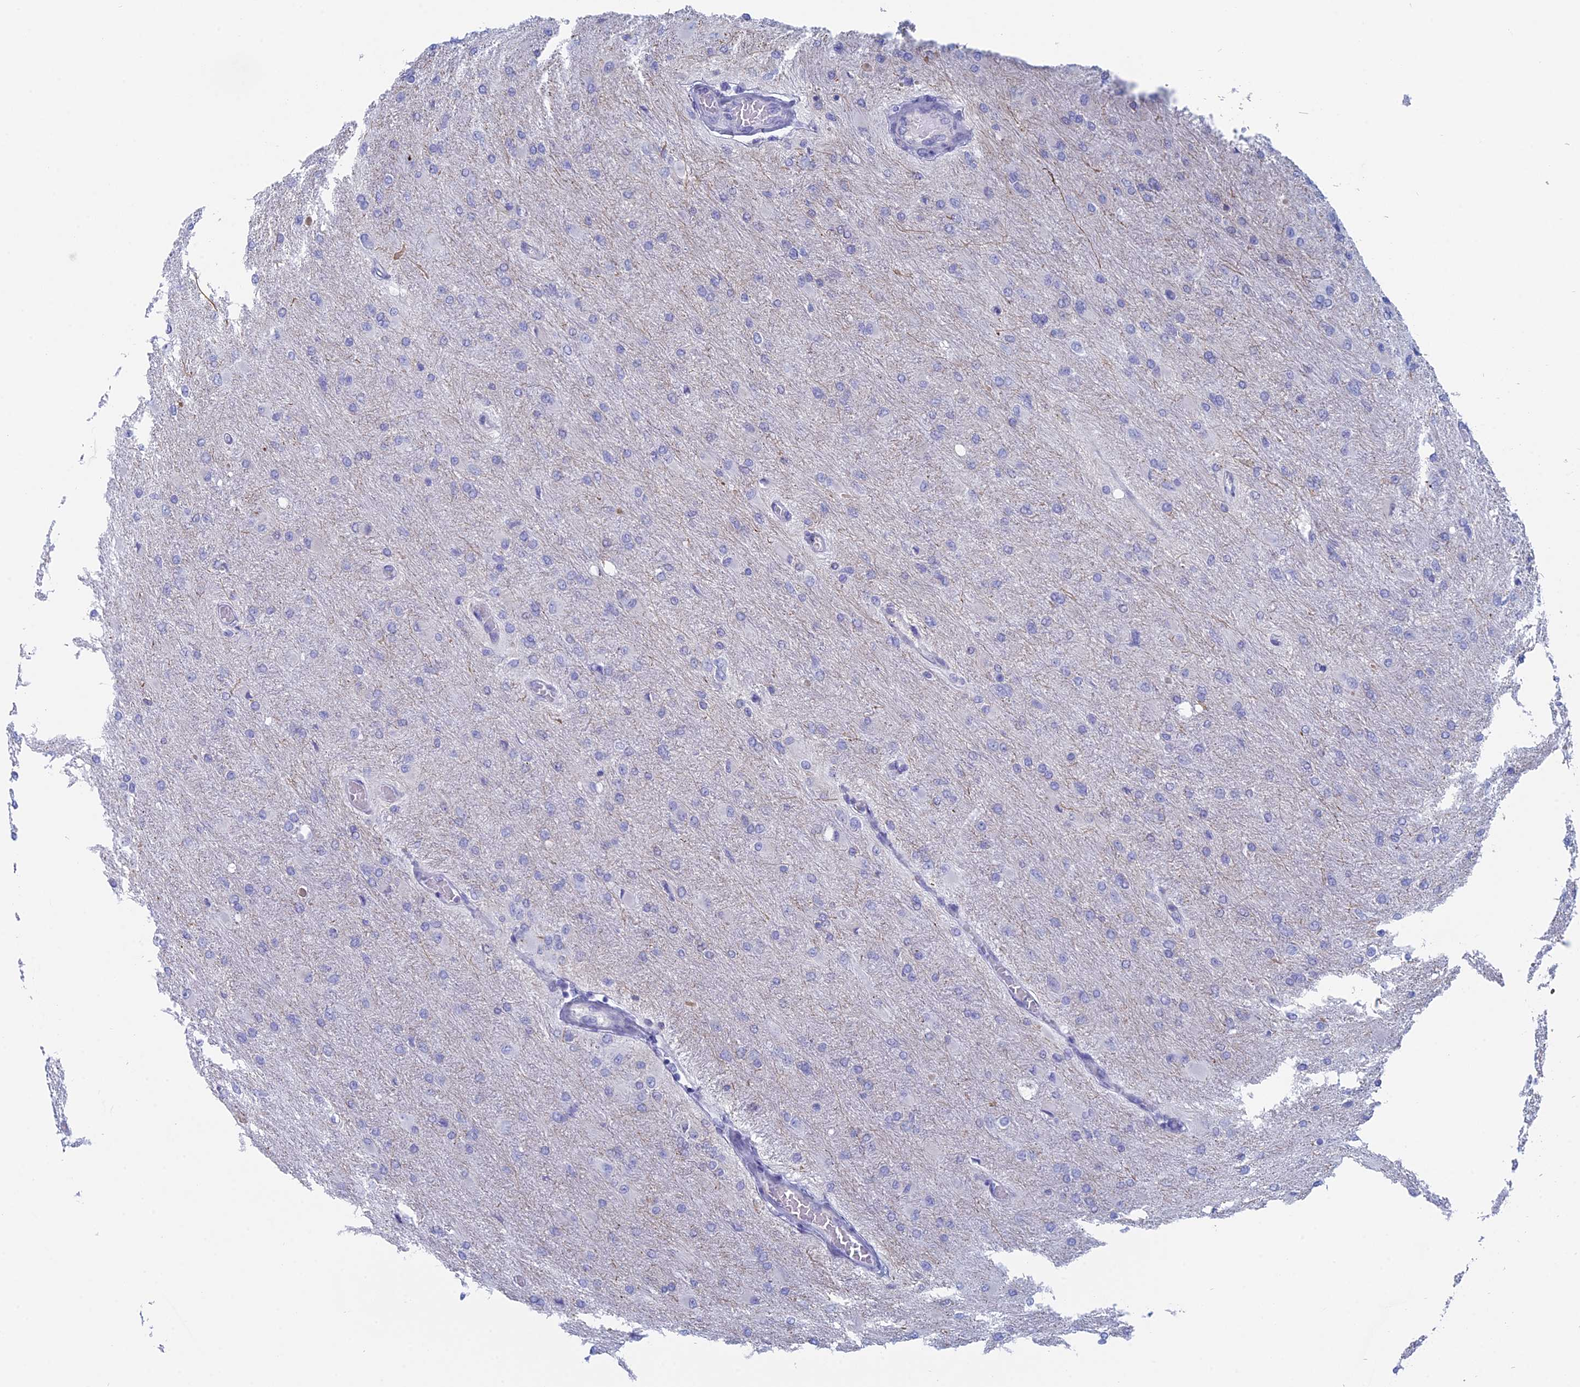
{"staining": {"intensity": "negative", "quantity": "none", "location": "none"}, "tissue": "glioma", "cell_type": "Tumor cells", "image_type": "cancer", "snomed": [{"axis": "morphology", "description": "Glioma, malignant, High grade"}, {"axis": "topography", "description": "Cerebral cortex"}], "caption": "The image reveals no staining of tumor cells in glioma.", "gene": "ALMS1", "patient": {"sex": "female", "age": 36}}